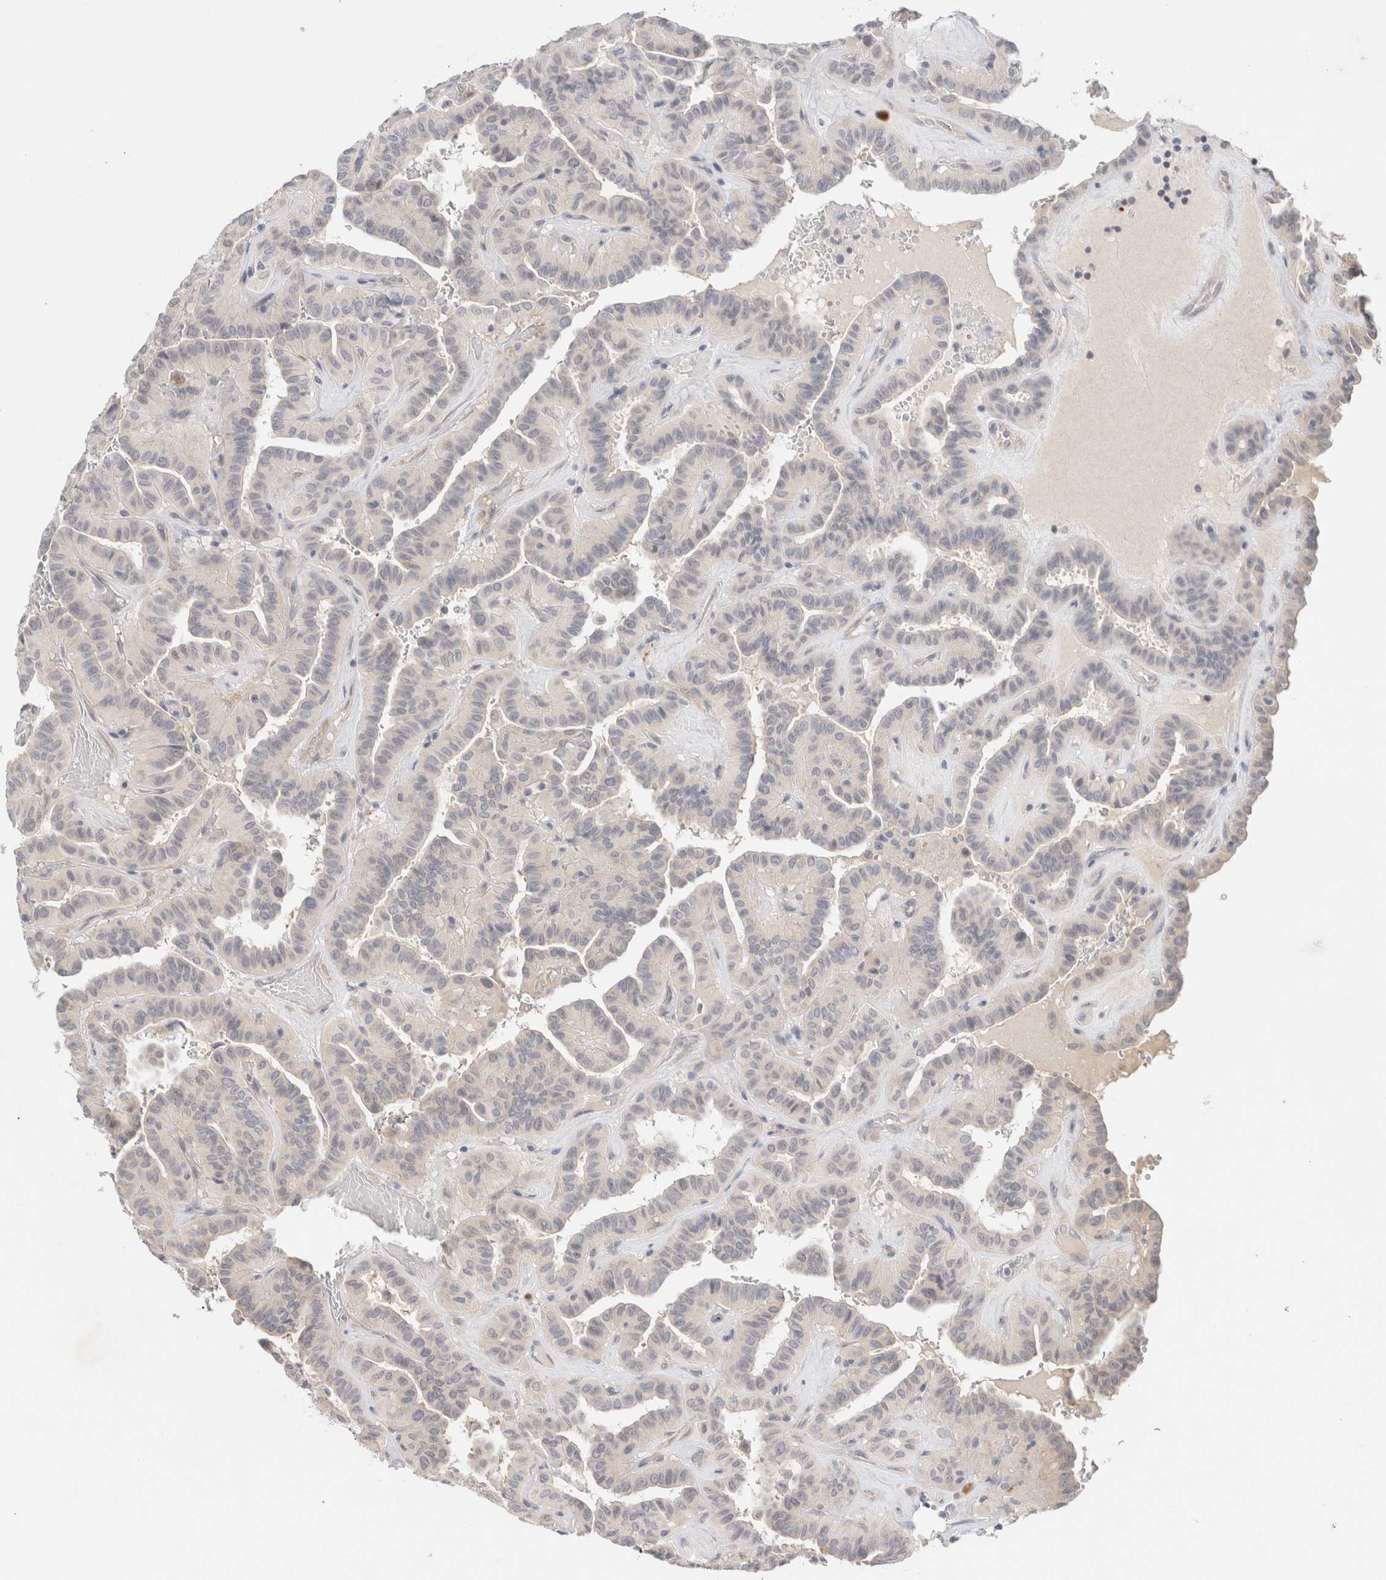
{"staining": {"intensity": "negative", "quantity": "none", "location": "none"}, "tissue": "thyroid cancer", "cell_type": "Tumor cells", "image_type": "cancer", "snomed": [{"axis": "morphology", "description": "Papillary adenocarcinoma, NOS"}, {"axis": "topography", "description": "Thyroid gland"}], "caption": "Immunohistochemistry (IHC) image of neoplastic tissue: human papillary adenocarcinoma (thyroid) stained with DAB demonstrates no significant protein expression in tumor cells.", "gene": "SPRTN", "patient": {"sex": "male", "age": 77}}